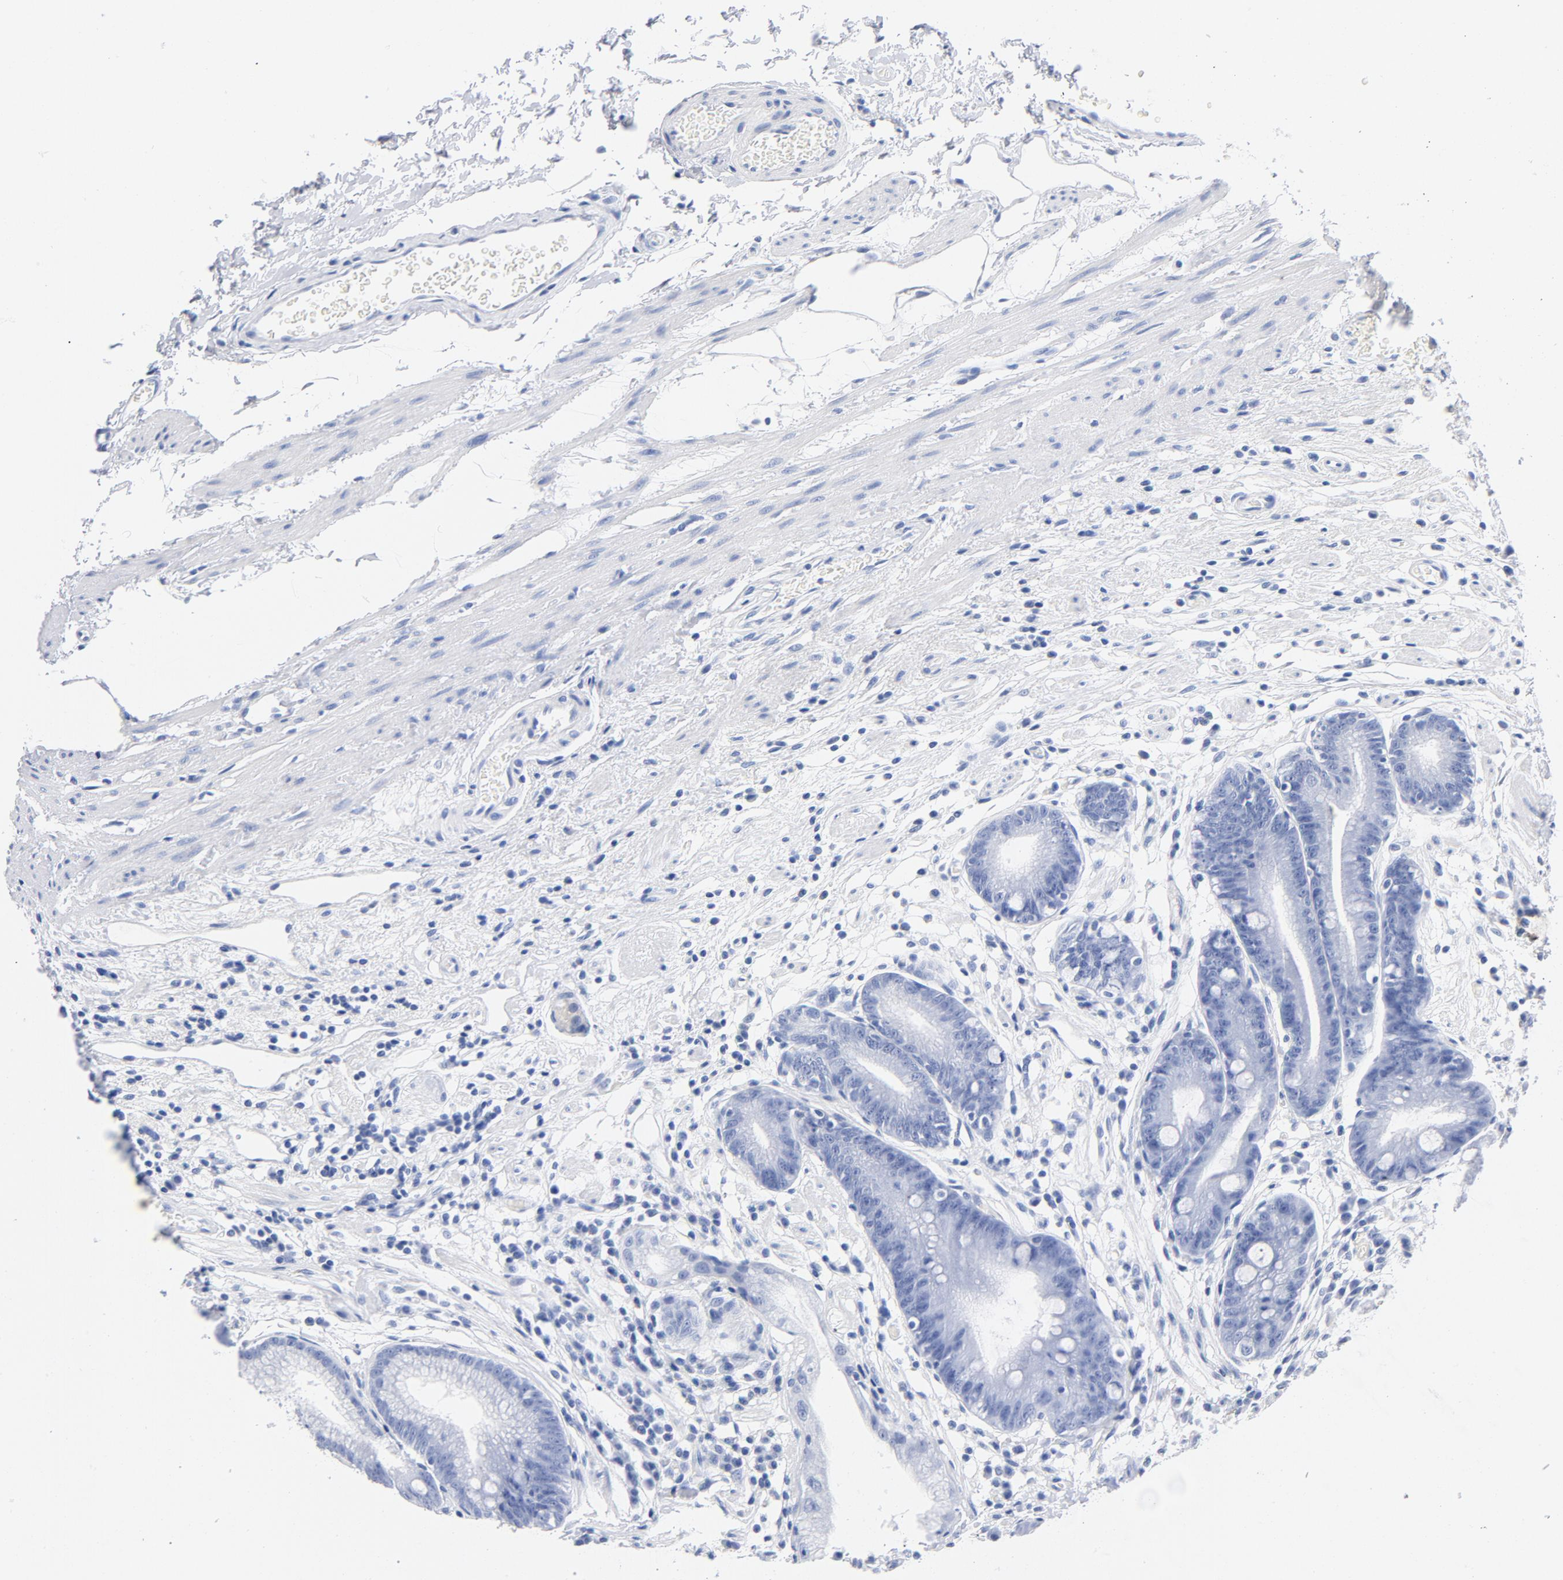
{"staining": {"intensity": "negative", "quantity": "none", "location": "none"}, "tissue": "stomach", "cell_type": "Glandular cells", "image_type": "normal", "snomed": [{"axis": "morphology", "description": "Normal tissue, NOS"}, {"axis": "morphology", "description": "Inflammation, NOS"}, {"axis": "topography", "description": "Stomach, lower"}], "caption": "Immunohistochemistry (IHC) histopathology image of benign stomach: stomach stained with DAB (3,3'-diaminobenzidine) reveals no significant protein expression in glandular cells.", "gene": "RBM3", "patient": {"sex": "male", "age": 59}}